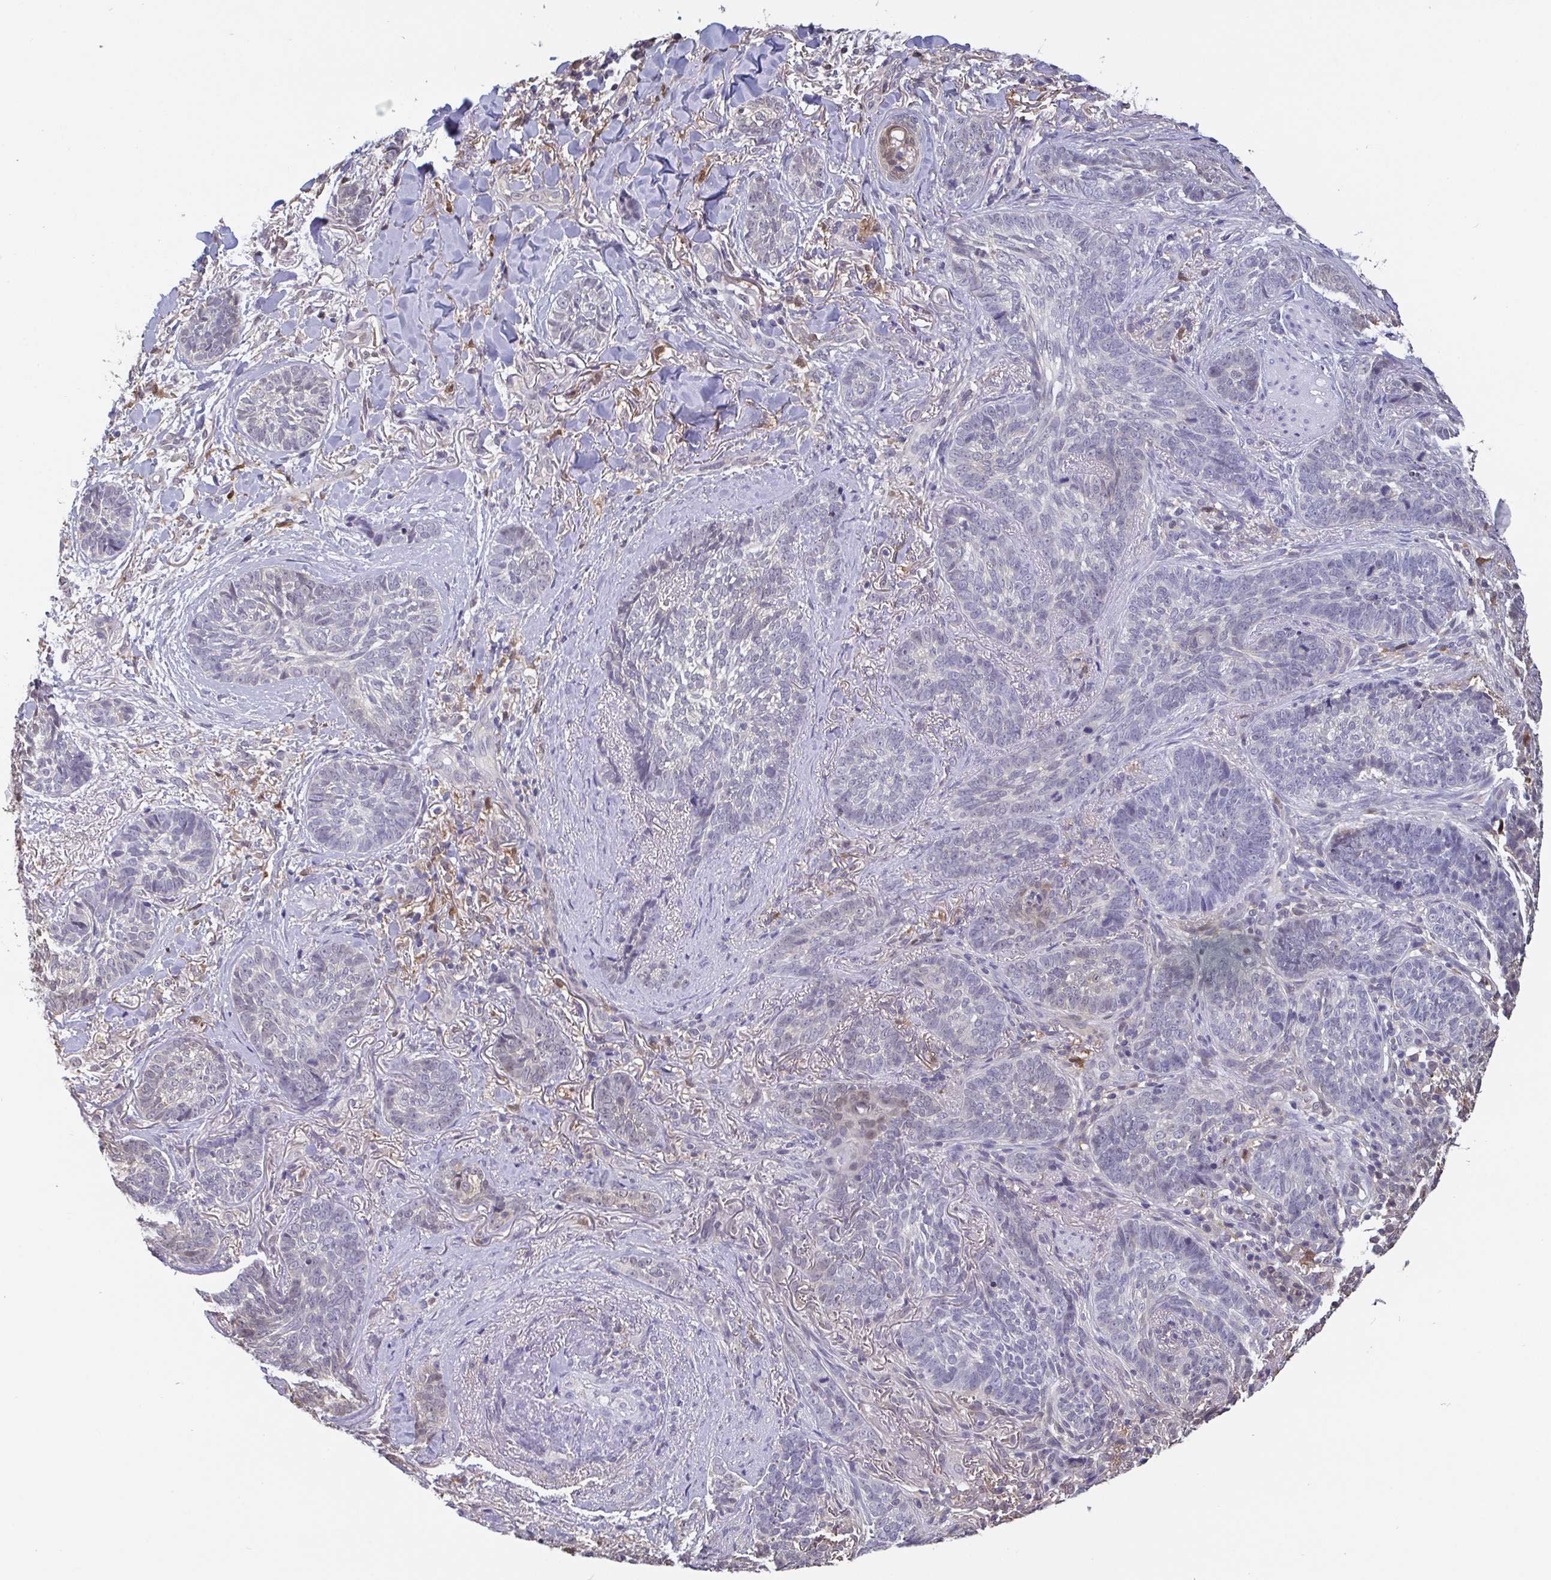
{"staining": {"intensity": "negative", "quantity": "none", "location": "none"}, "tissue": "skin cancer", "cell_type": "Tumor cells", "image_type": "cancer", "snomed": [{"axis": "morphology", "description": "Basal cell carcinoma"}, {"axis": "topography", "description": "Skin"}, {"axis": "topography", "description": "Skin of face"}], "caption": "Tumor cells are negative for protein expression in human skin cancer. (DAB (3,3'-diaminobenzidine) immunohistochemistry, high magnification).", "gene": "IDH1", "patient": {"sex": "male", "age": 88}}